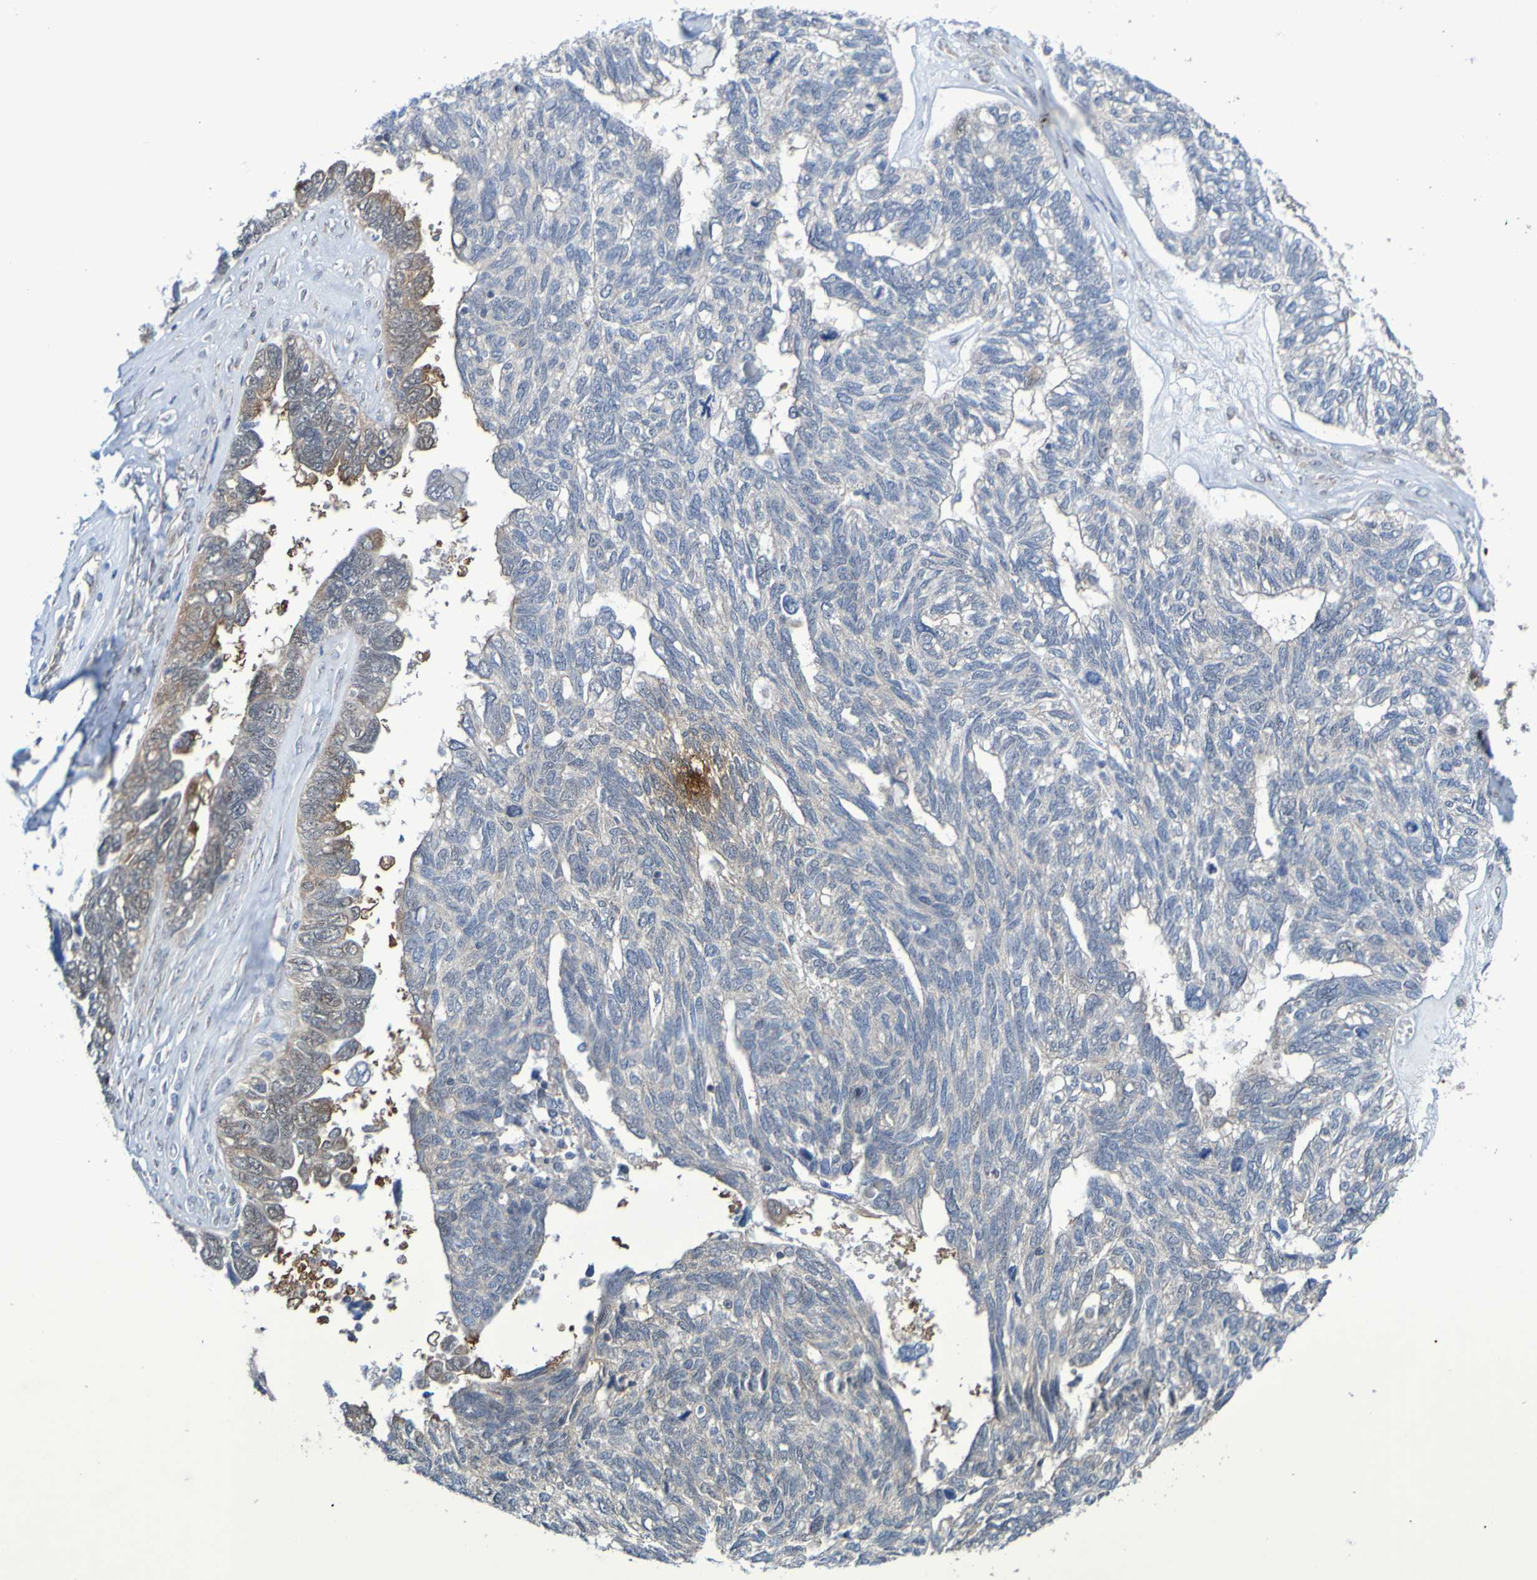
{"staining": {"intensity": "weak", "quantity": "25%-75%", "location": "cytoplasmic/membranous"}, "tissue": "ovarian cancer", "cell_type": "Tumor cells", "image_type": "cancer", "snomed": [{"axis": "morphology", "description": "Cystadenocarcinoma, serous, NOS"}, {"axis": "topography", "description": "Ovary"}], "caption": "Weak cytoplasmic/membranous protein expression is present in about 25%-75% of tumor cells in serous cystadenocarcinoma (ovarian). (DAB (3,3'-diaminobenzidine) IHC, brown staining for protein, blue staining for nuclei).", "gene": "ATIC", "patient": {"sex": "female", "age": 79}}